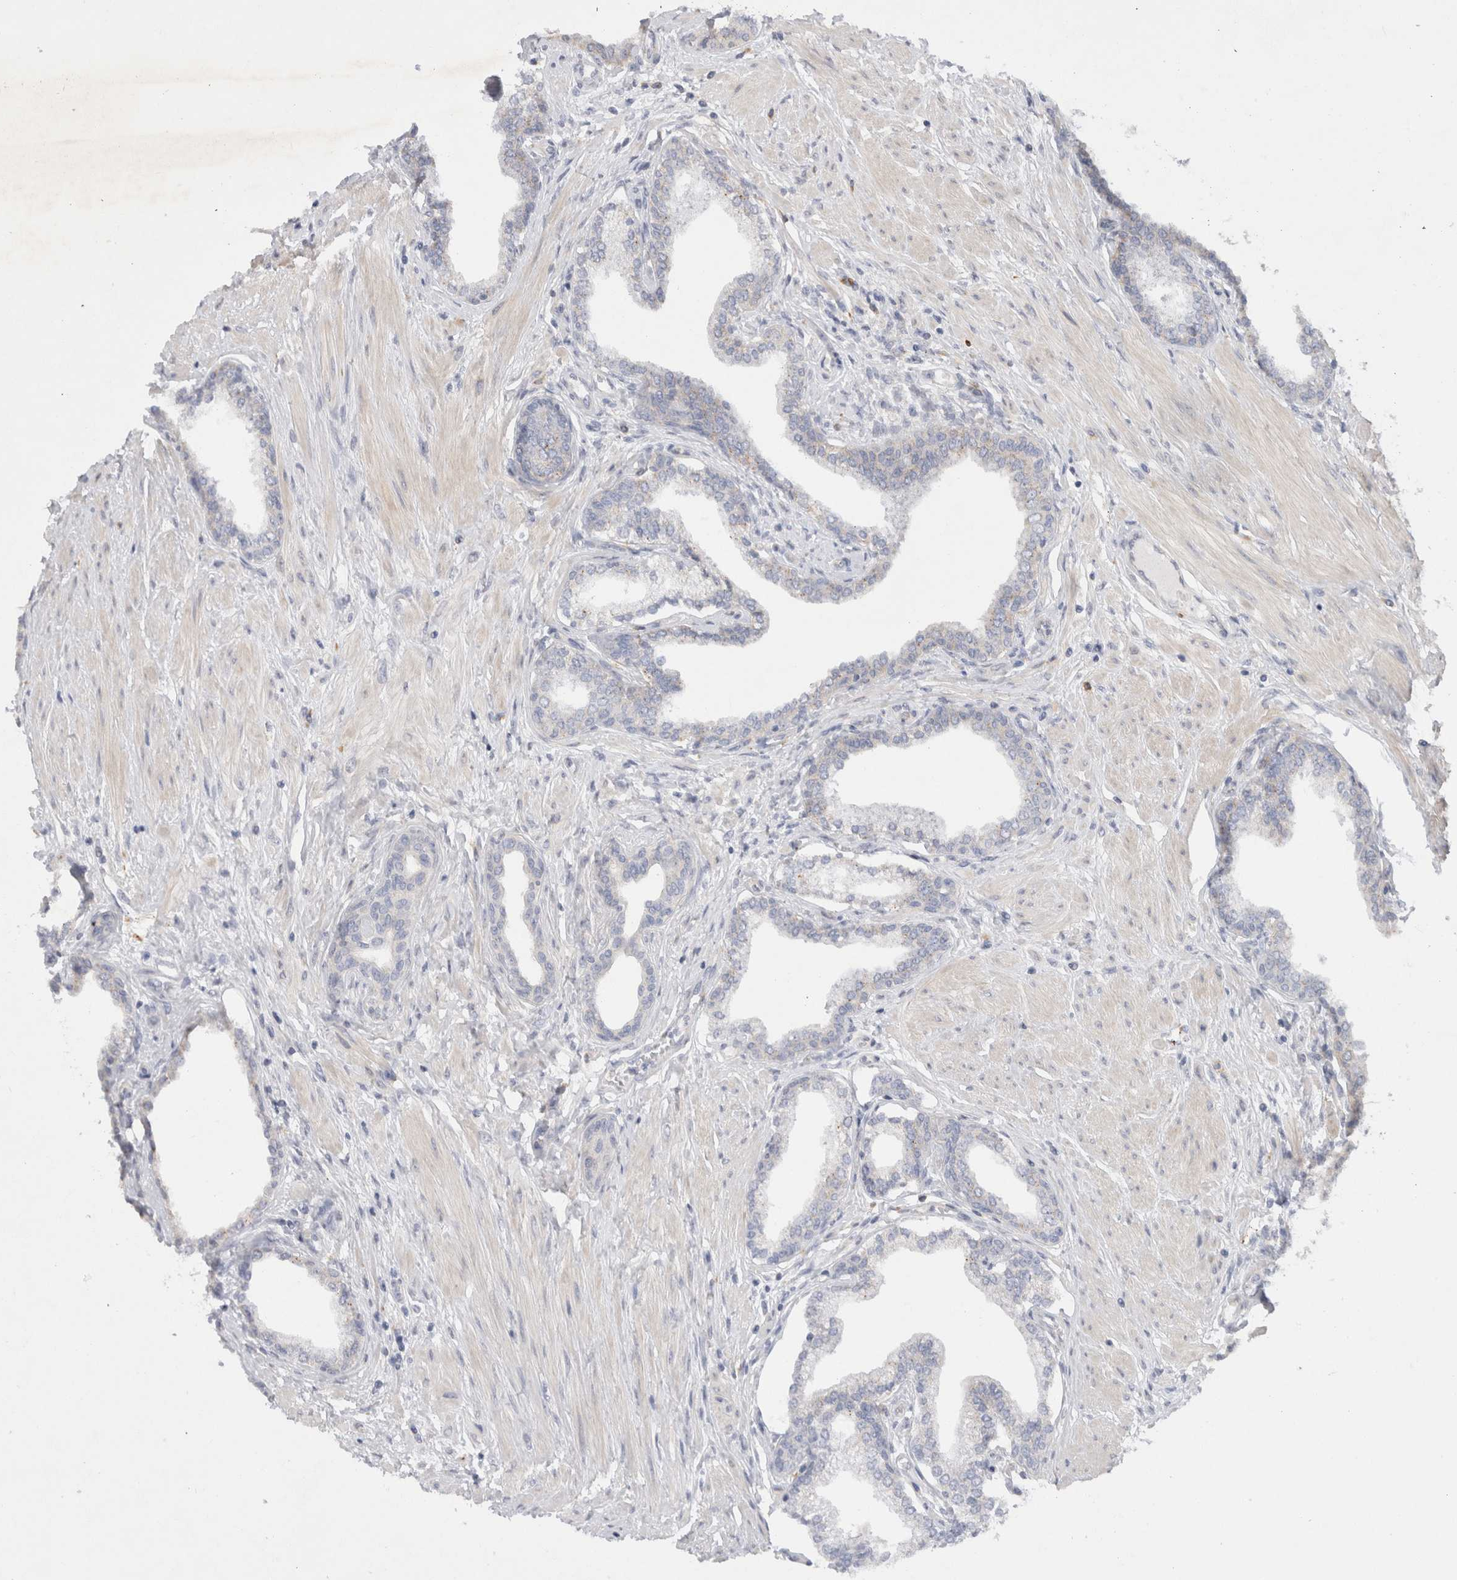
{"staining": {"intensity": "negative", "quantity": "none", "location": "none"}, "tissue": "prostate cancer", "cell_type": "Tumor cells", "image_type": "cancer", "snomed": [{"axis": "morphology", "description": "Adenocarcinoma, High grade"}, {"axis": "topography", "description": "Prostate"}], "caption": "This is an immunohistochemistry (IHC) image of high-grade adenocarcinoma (prostate). There is no positivity in tumor cells.", "gene": "NPC1", "patient": {"sex": "male", "age": 52}}